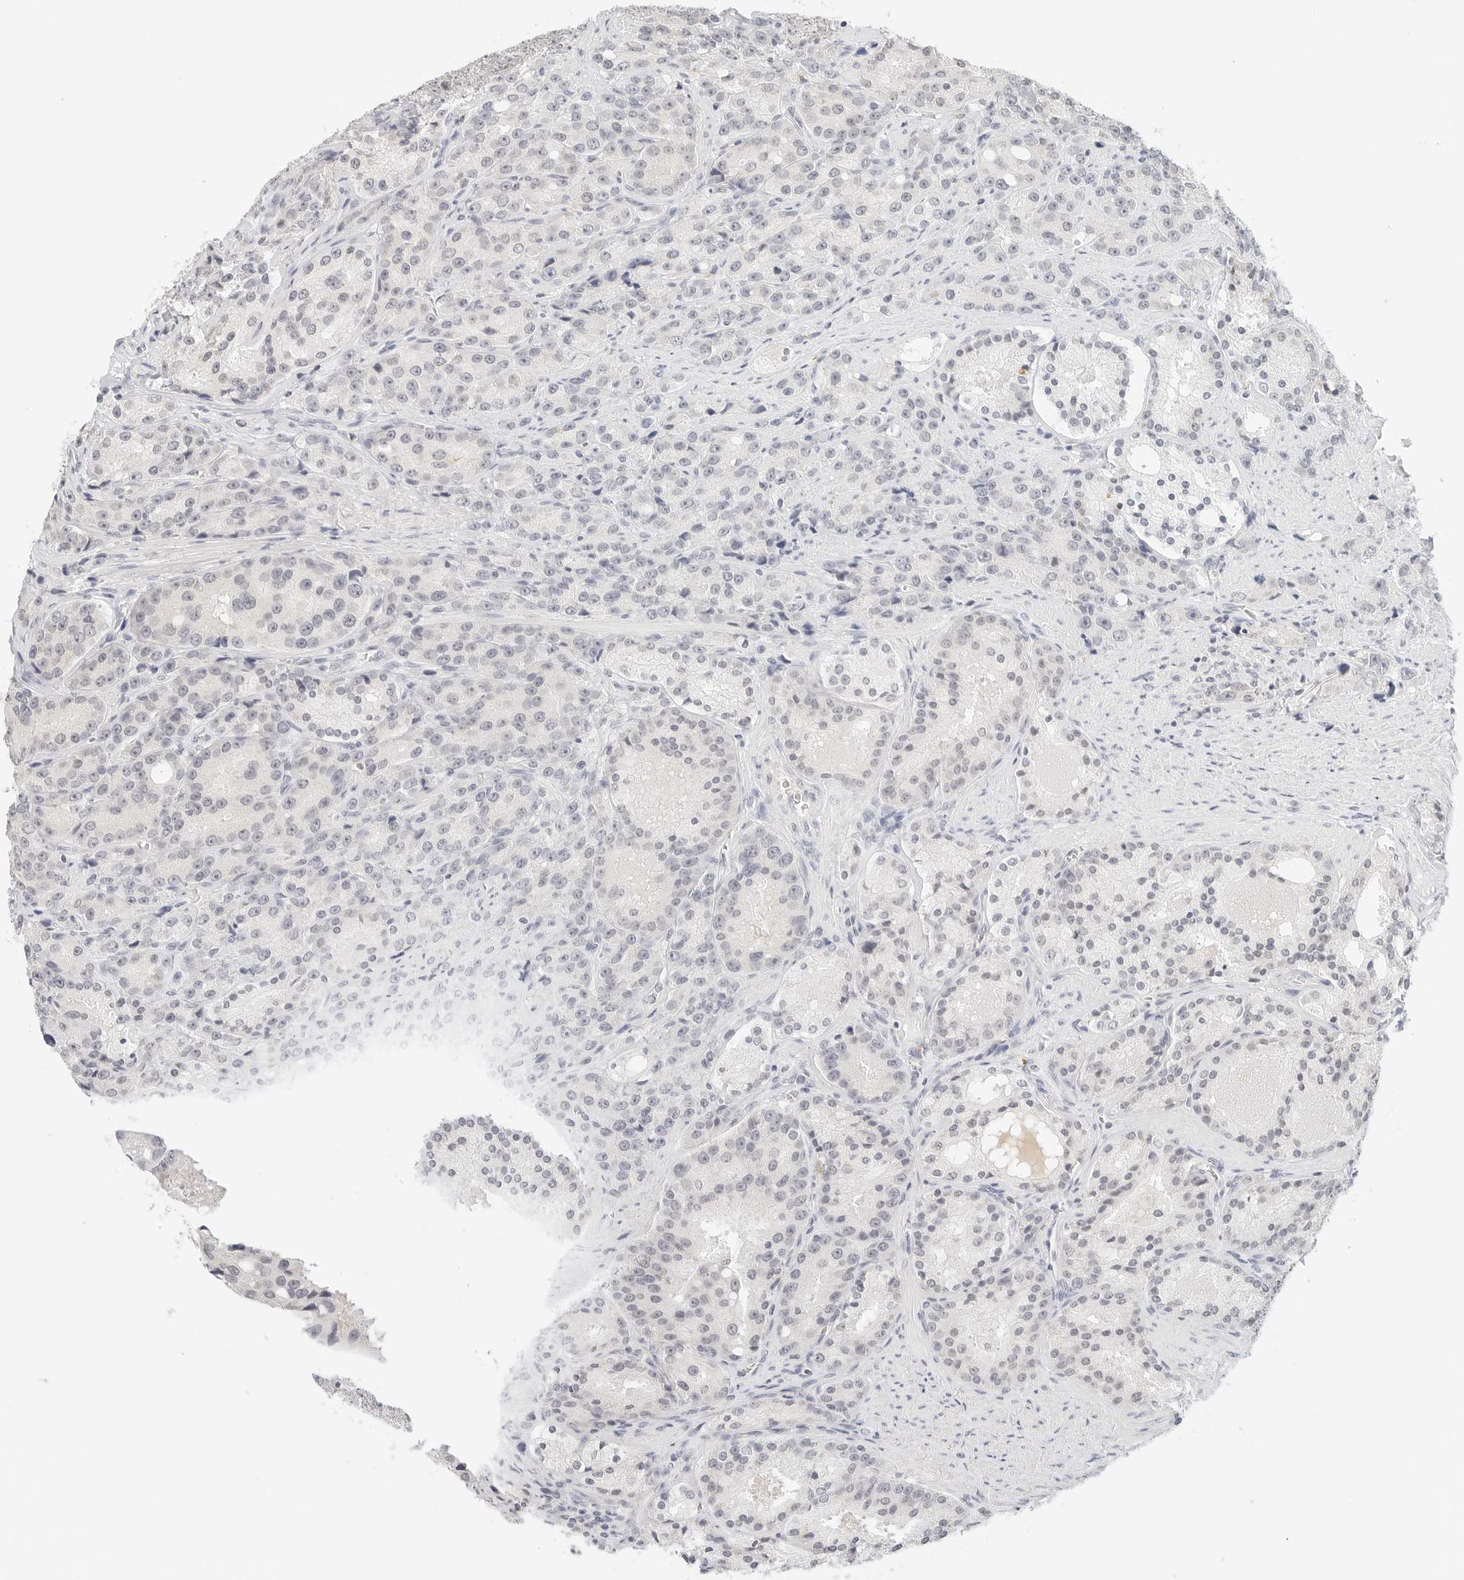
{"staining": {"intensity": "negative", "quantity": "none", "location": "none"}, "tissue": "prostate cancer", "cell_type": "Tumor cells", "image_type": "cancer", "snomed": [{"axis": "morphology", "description": "Adenocarcinoma, High grade"}, {"axis": "topography", "description": "Prostate"}], "caption": "Immunohistochemistry image of neoplastic tissue: human prostate cancer stained with DAB (3,3'-diaminobenzidine) demonstrates no significant protein staining in tumor cells. (Immunohistochemistry (ihc), brightfield microscopy, high magnification).", "gene": "NEO1", "patient": {"sex": "male", "age": 60}}